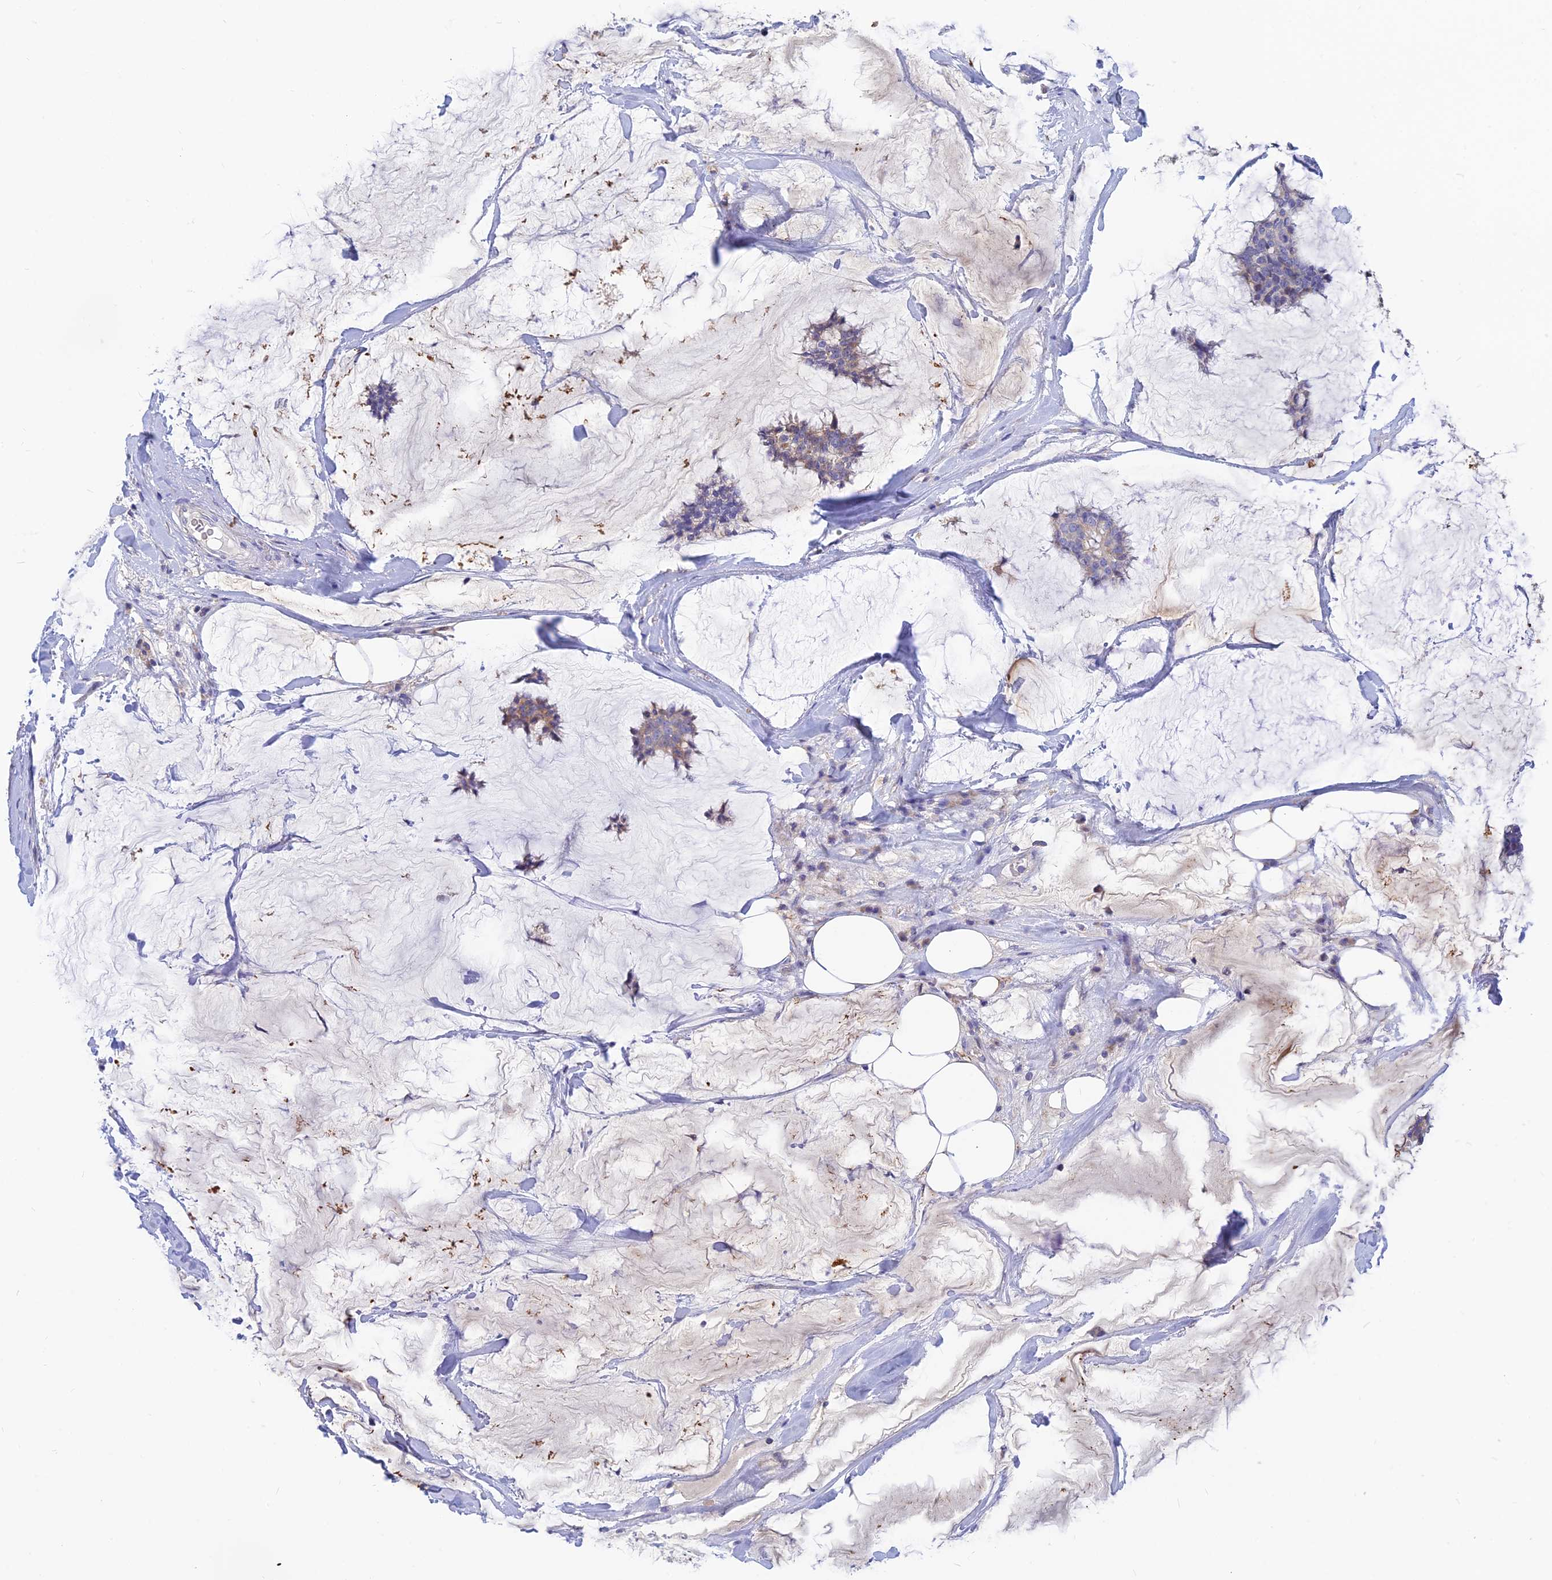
{"staining": {"intensity": "weak", "quantity": ">75%", "location": "cytoplasmic/membranous"}, "tissue": "breast cancer", "cell_type": "Tumor cells", "image_type": "cancer", "snomed": [{"axis": "morphology", "description": "Duct carcinoma"}, {"axis": "topography", "description": "Breast"}], "caption": "The micrograph demonstrates immunohistochemical staining of invasive ductal carcinoma (breast). There is weak cytoplasmic/membranous positivity is seen in about >75% of tumor cells. The staining was performed using DAB (3,3'-diaminobenzidine), with brown indicating positive protein expression. Nuclei are stained blue with hematoxylin.", "gene": "CACNA1B", "patient": {"sex": "female", "age": 93}}